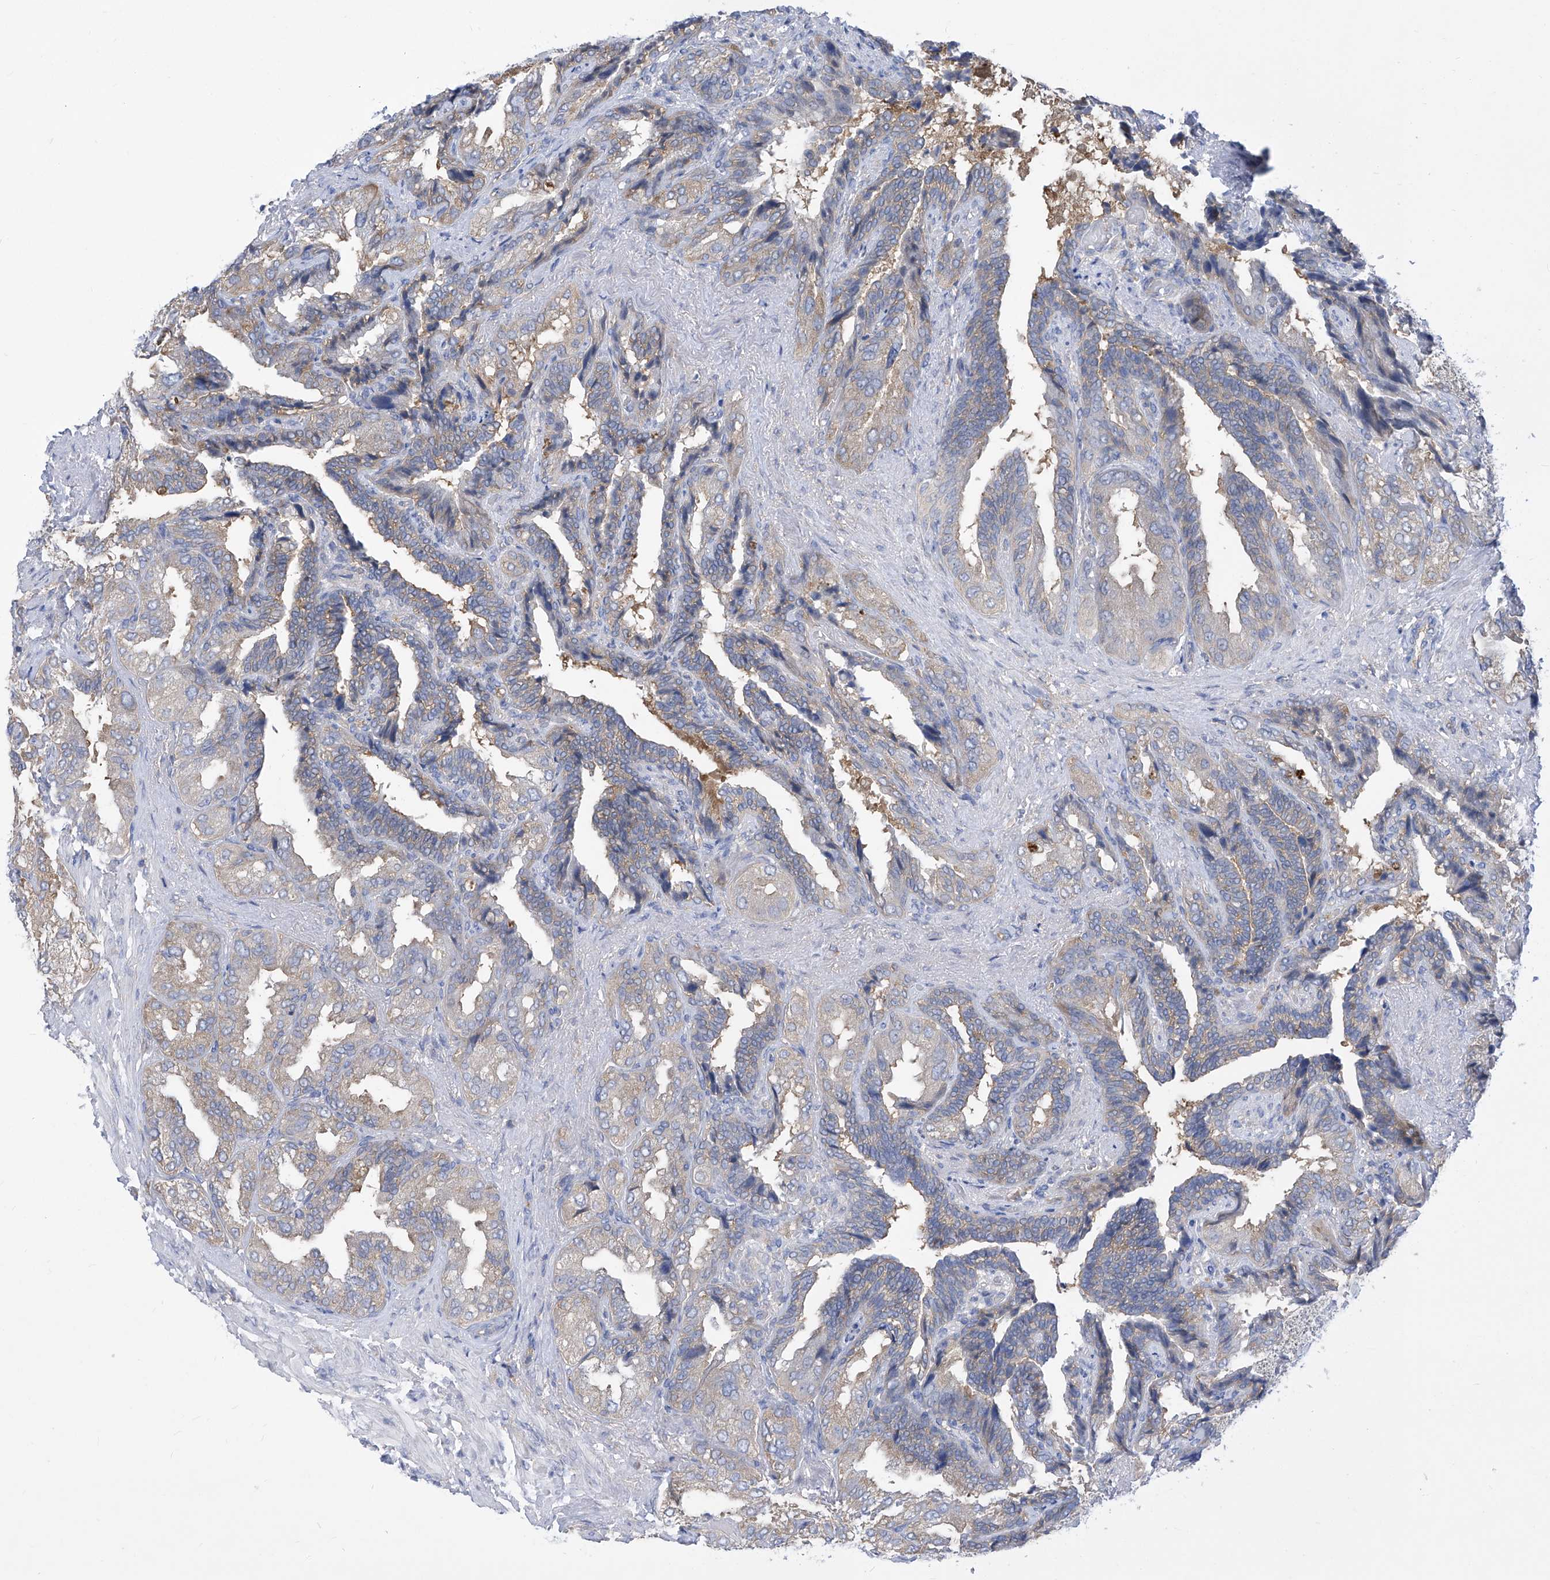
{"staining": {"intensity": "weak", "quantity": "25%-75%", "location": "cytoplasmic/membranous"}, "tissue": "seminal vesicle", "cell_type": "Glandular cells", "image_type": "normal", "snomed": [{"axis": "morphology", "description": "Normal tissue, NOS"}, {"axis": "topography", "description": "Seminal veicle"}, {"axis": "topography", "description": "Peripheral nerve tissue"}], "caption": "The photomicrograph exhibits immunohistochemical staining of normal seminal vesicle. There is weak cytoplasmic/membranous positivity is seen in about 25%-75% of glandular cells. The protein of interest is stained brown, and the nuclei are stained in blue (DAB IHC with brightfield microscopy, high magnification).", "gene": "EIF3M", "patient": {"sex": "male", "age": 63}}